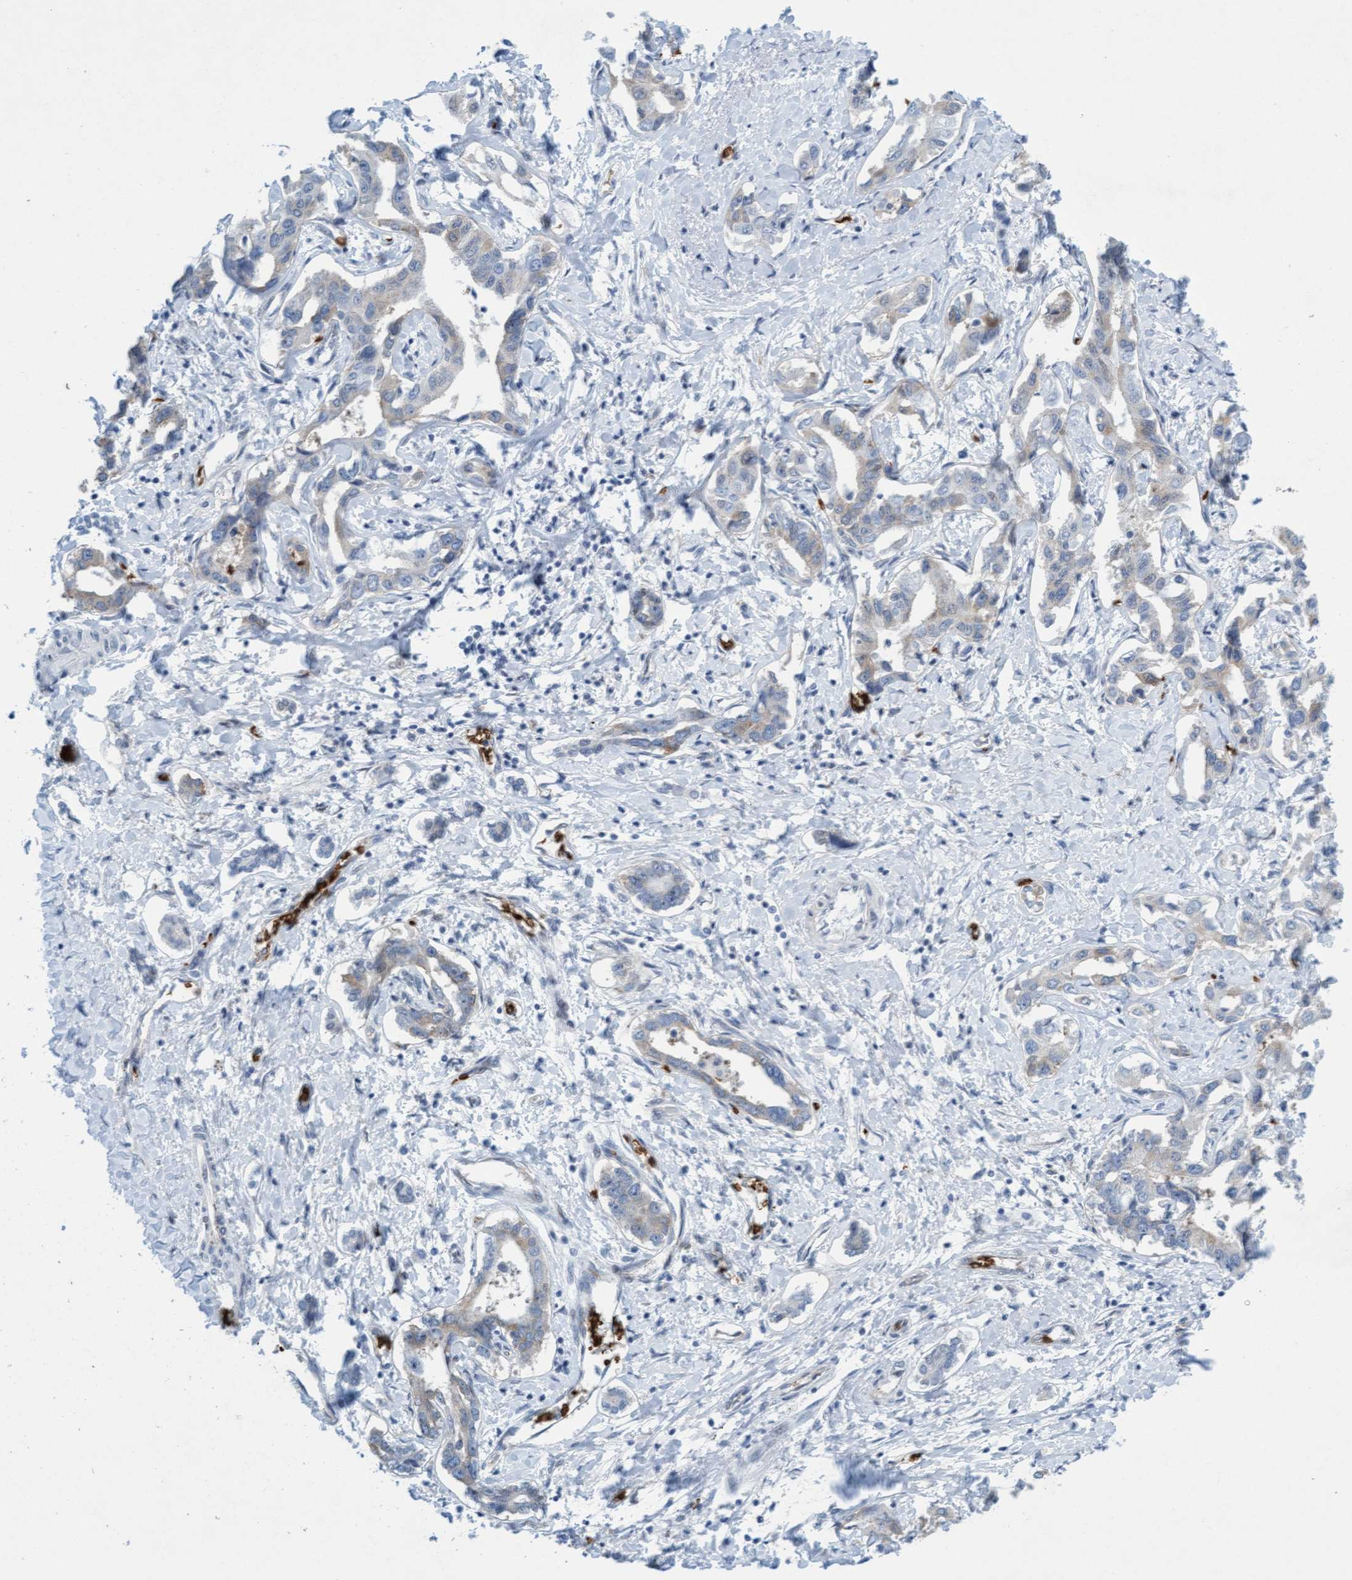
{"staining": {"intensity": "weak", "quantity": "25%-75%", "location": "cytoplasmic/membranous"}, "tissue": "liver cancer", "cell_type": "Tumor cells", "image_type": "cancer", "snomed": [{"axis": "morphology", "description": "Cholangiocarcinoma"}, {"axis": "topography", "description": "Liver"}], "caption": "The micrograph demonstrates a brown stain indicating the presence of a protein in the cytoplasmic/membranous of tumor cells in liver cancer.", "gene": "SPEM2", "patient": {"sex": "male", "age": 59}}